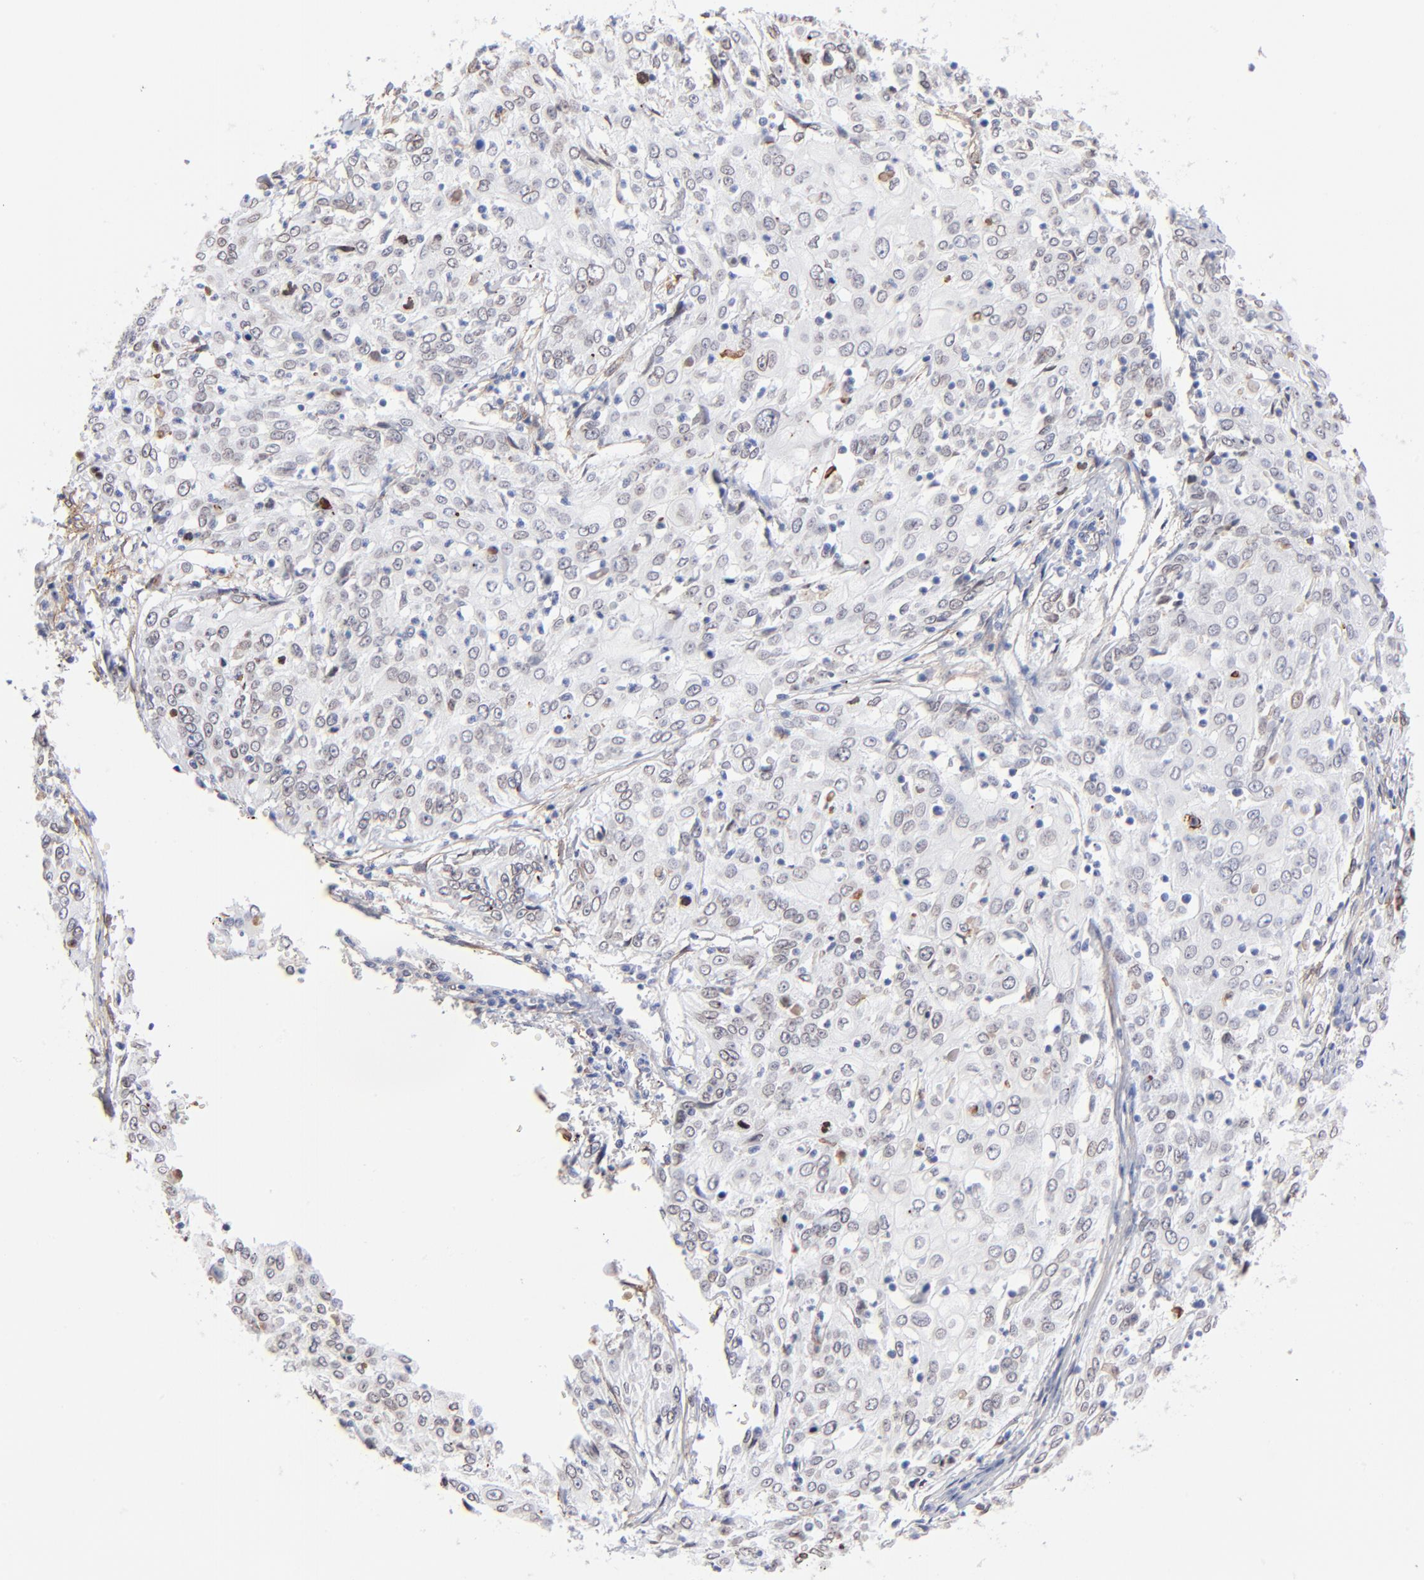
{"staining": {"intensity": "moderate", "quantity": "<25%", "location": "cytoplasmic/membranous,nuclear"}, "tissue": "cervical cancer", "cell_type": "Tumor cells", "image_type": "cancer", "snomed": [{"axis": "morphology", "description": "Squamous cell carcinoma, NOS"}, {"axis": "topography", "description": "Cervix"}], "caption": "This is a histology image of immunohistochemistry (IHC) staining of cervical squamous cell carcinoma, which shows moderate expression in the cytoplasmic/membranous and nuclear of tumor cells.", "gene": "PDGFRB", "patient": {"sex": "female", "age": 39}}